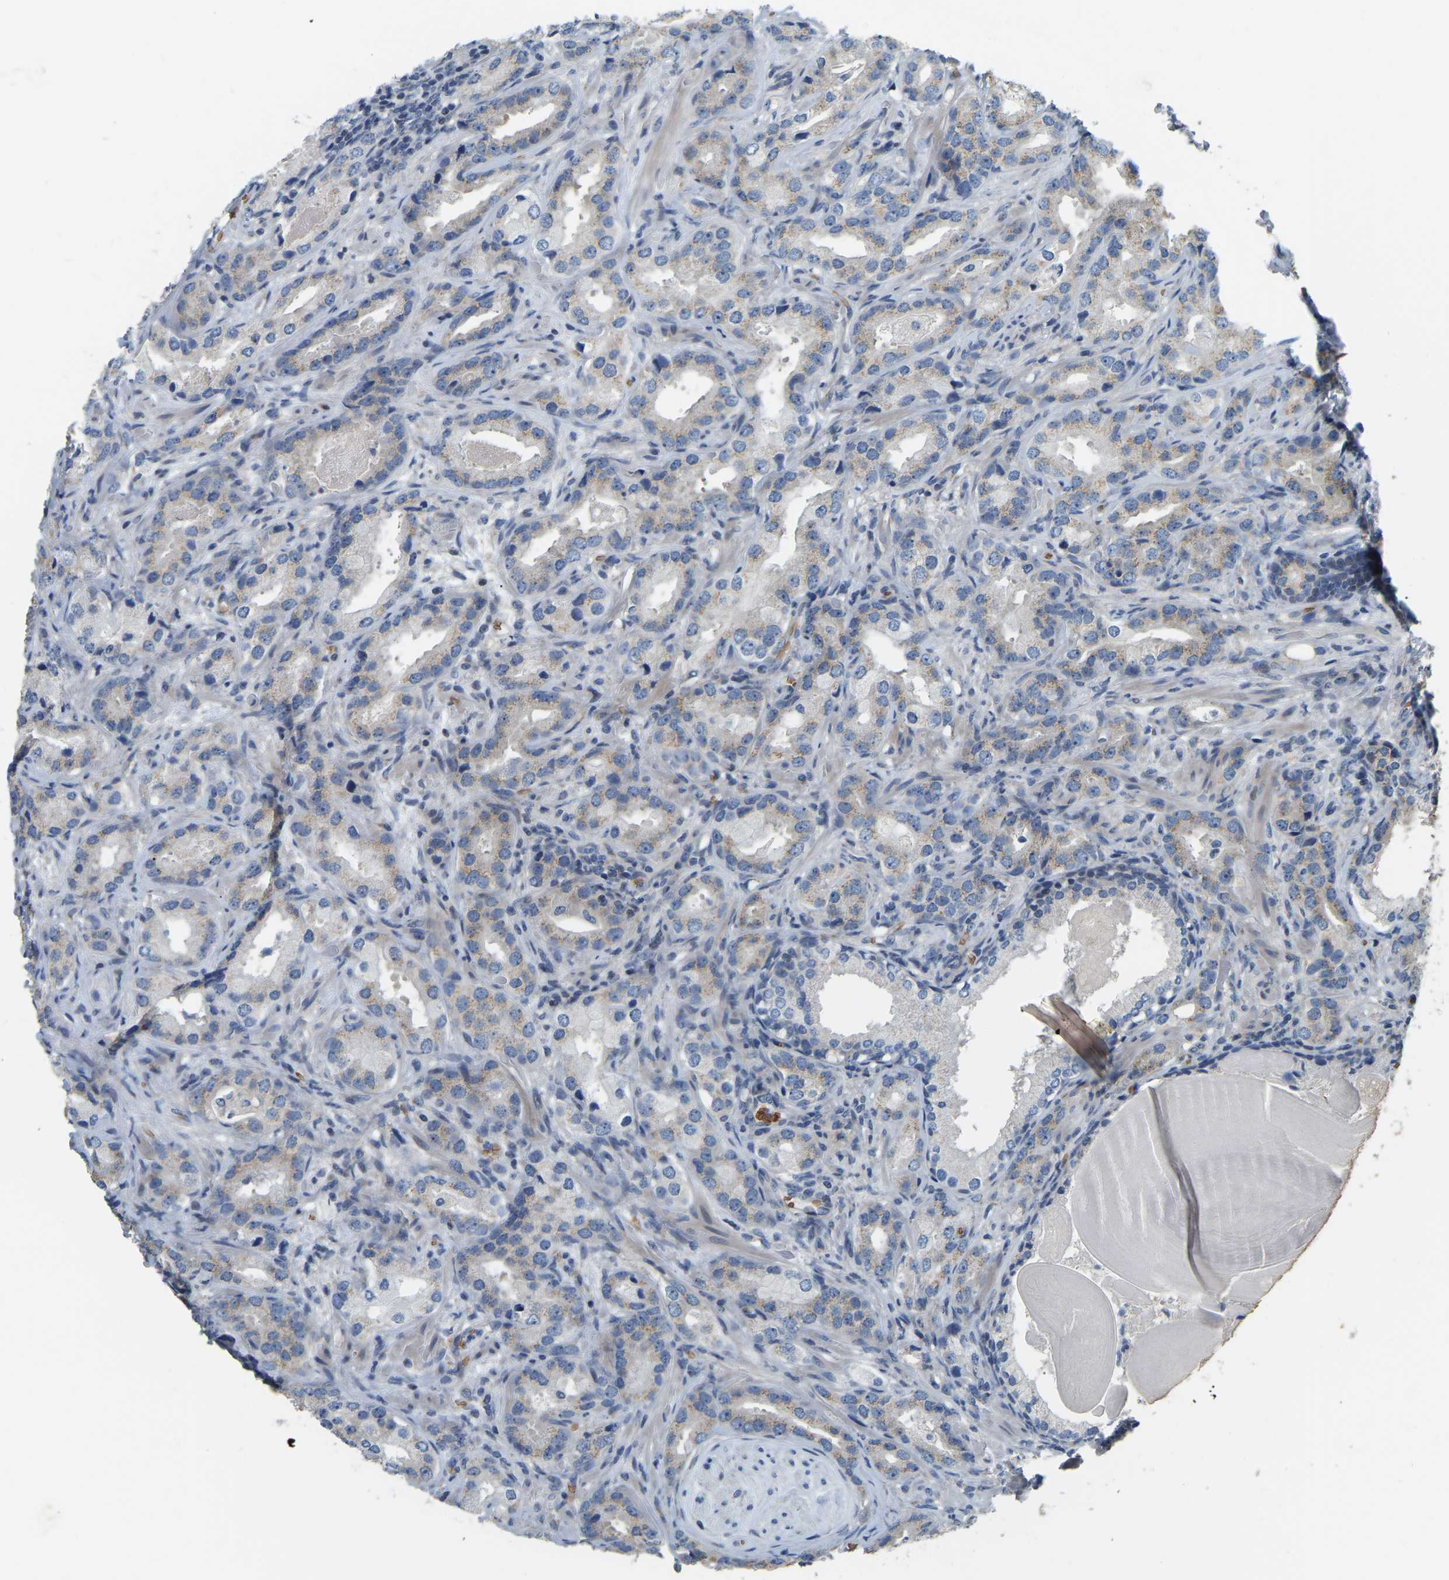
{"staining": {"intensity": "weak", "quantity": "25%-75%", "location": "cytoplasmic/membranous"}, "tissue": "prostate cancer", "cell_type": "Tumor cells", "image_type": "cancer", "snomed": [{"axis": "morphology", "description": "Adenocarcinoma, High grade"}, {"axis": "topography", "description": "Prostate"}], "caption": "A low amount of weak cytoplasmic/membranous staining is present in approximately 25%-75% of tumor cells in prostate cancer tissue.", "gene": "CFAP298", "patient": {"sex": "male", "age": 63}}